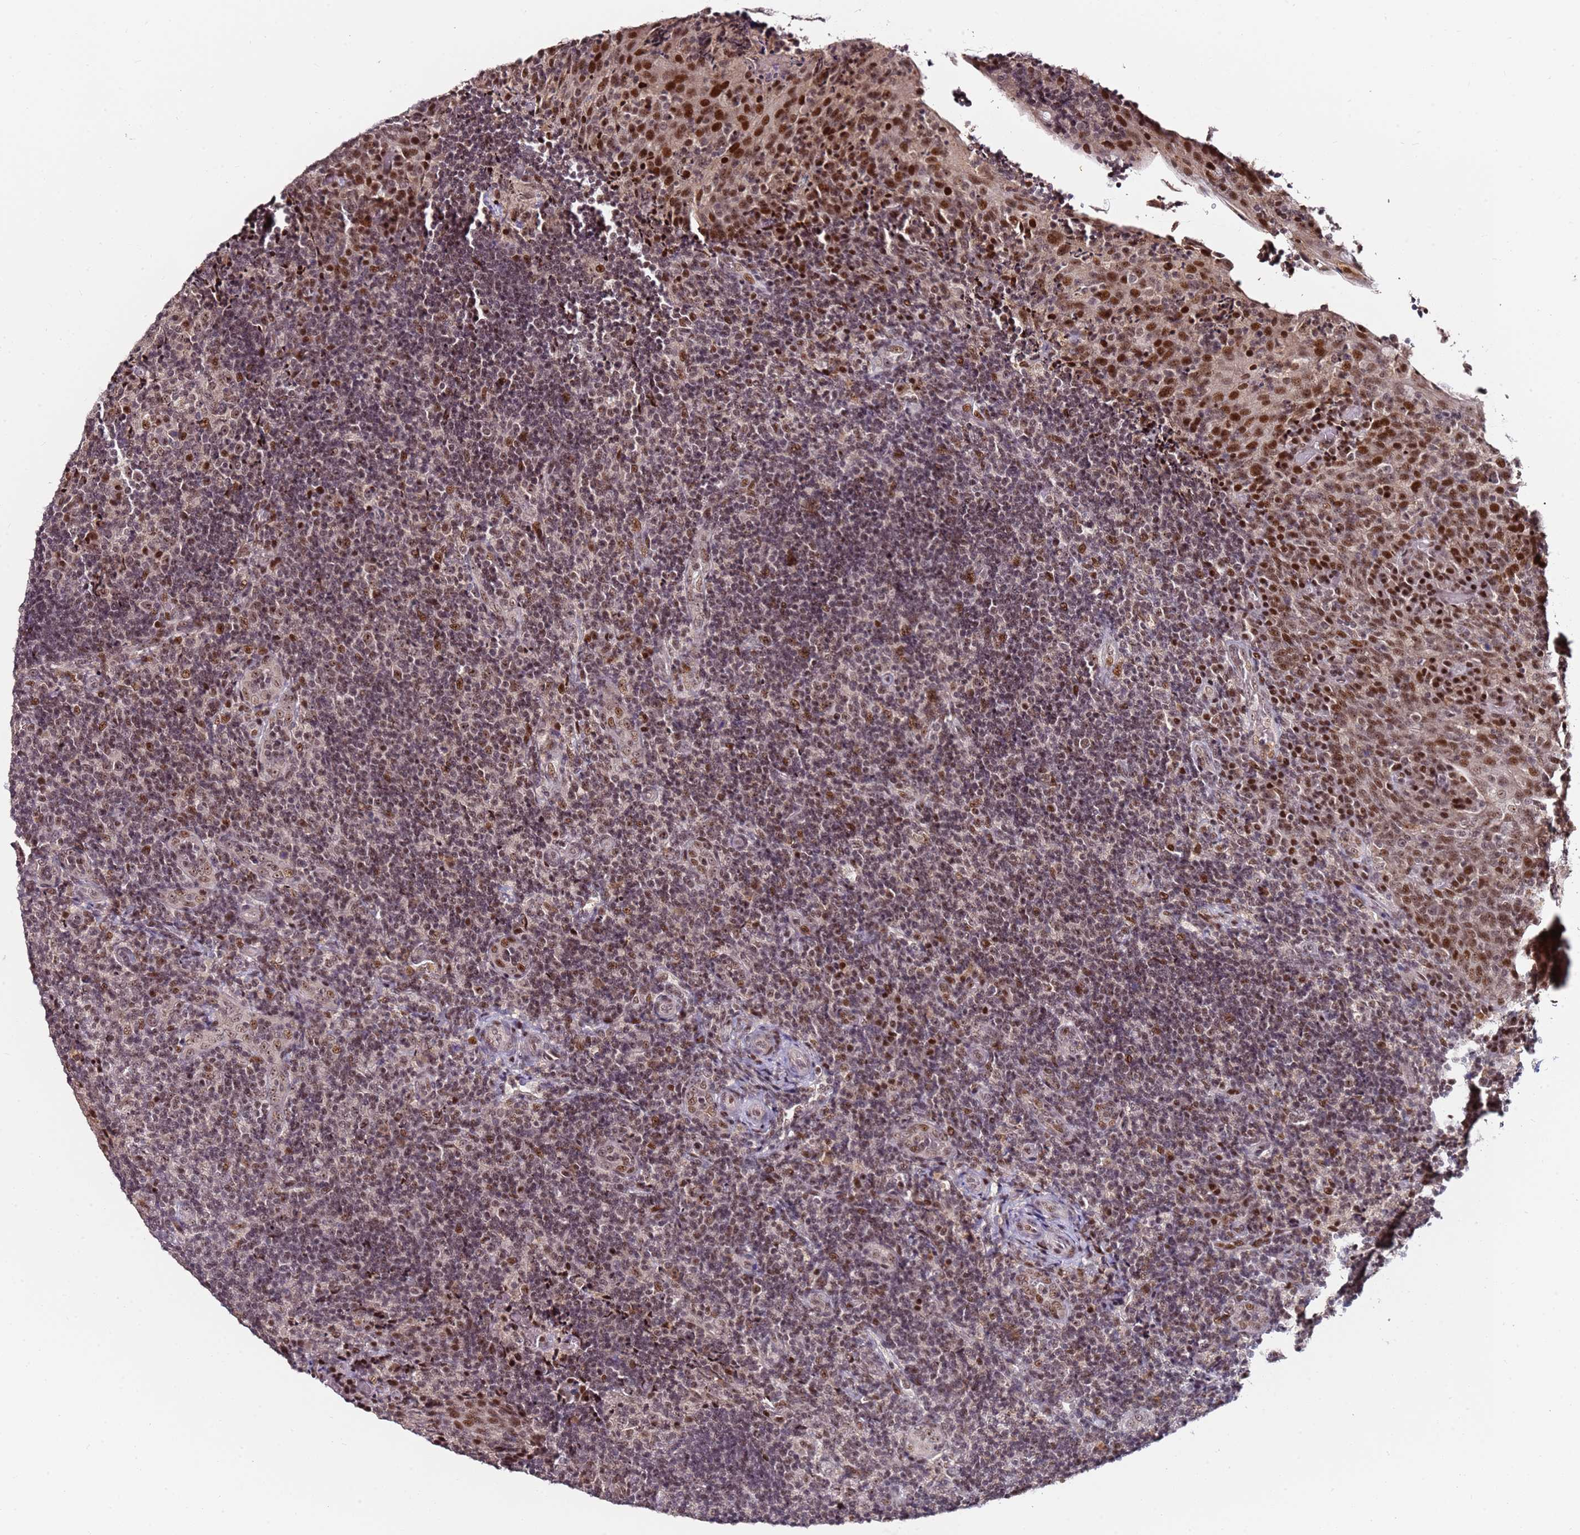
{"staining": {"intensity": "moderate", "quantity": "25%-75%", "location": "nuclear"}, "tissue": "tonsil", "cell_type": "Germinal center cells", "image_type": "normal", "snomed": [{"axis": "morphology", "description": "Normal tissue, NOS"}, {"axis": "topography", "description": "Tonsil"}], "caption": "Tonsil stained for a protein (brown) demonstrates moderate nuclear positive staining in approximately 25%-75% of germinal center cells.", "gene": "FCF1", "patient": {"sex": "male", "age": 17}}